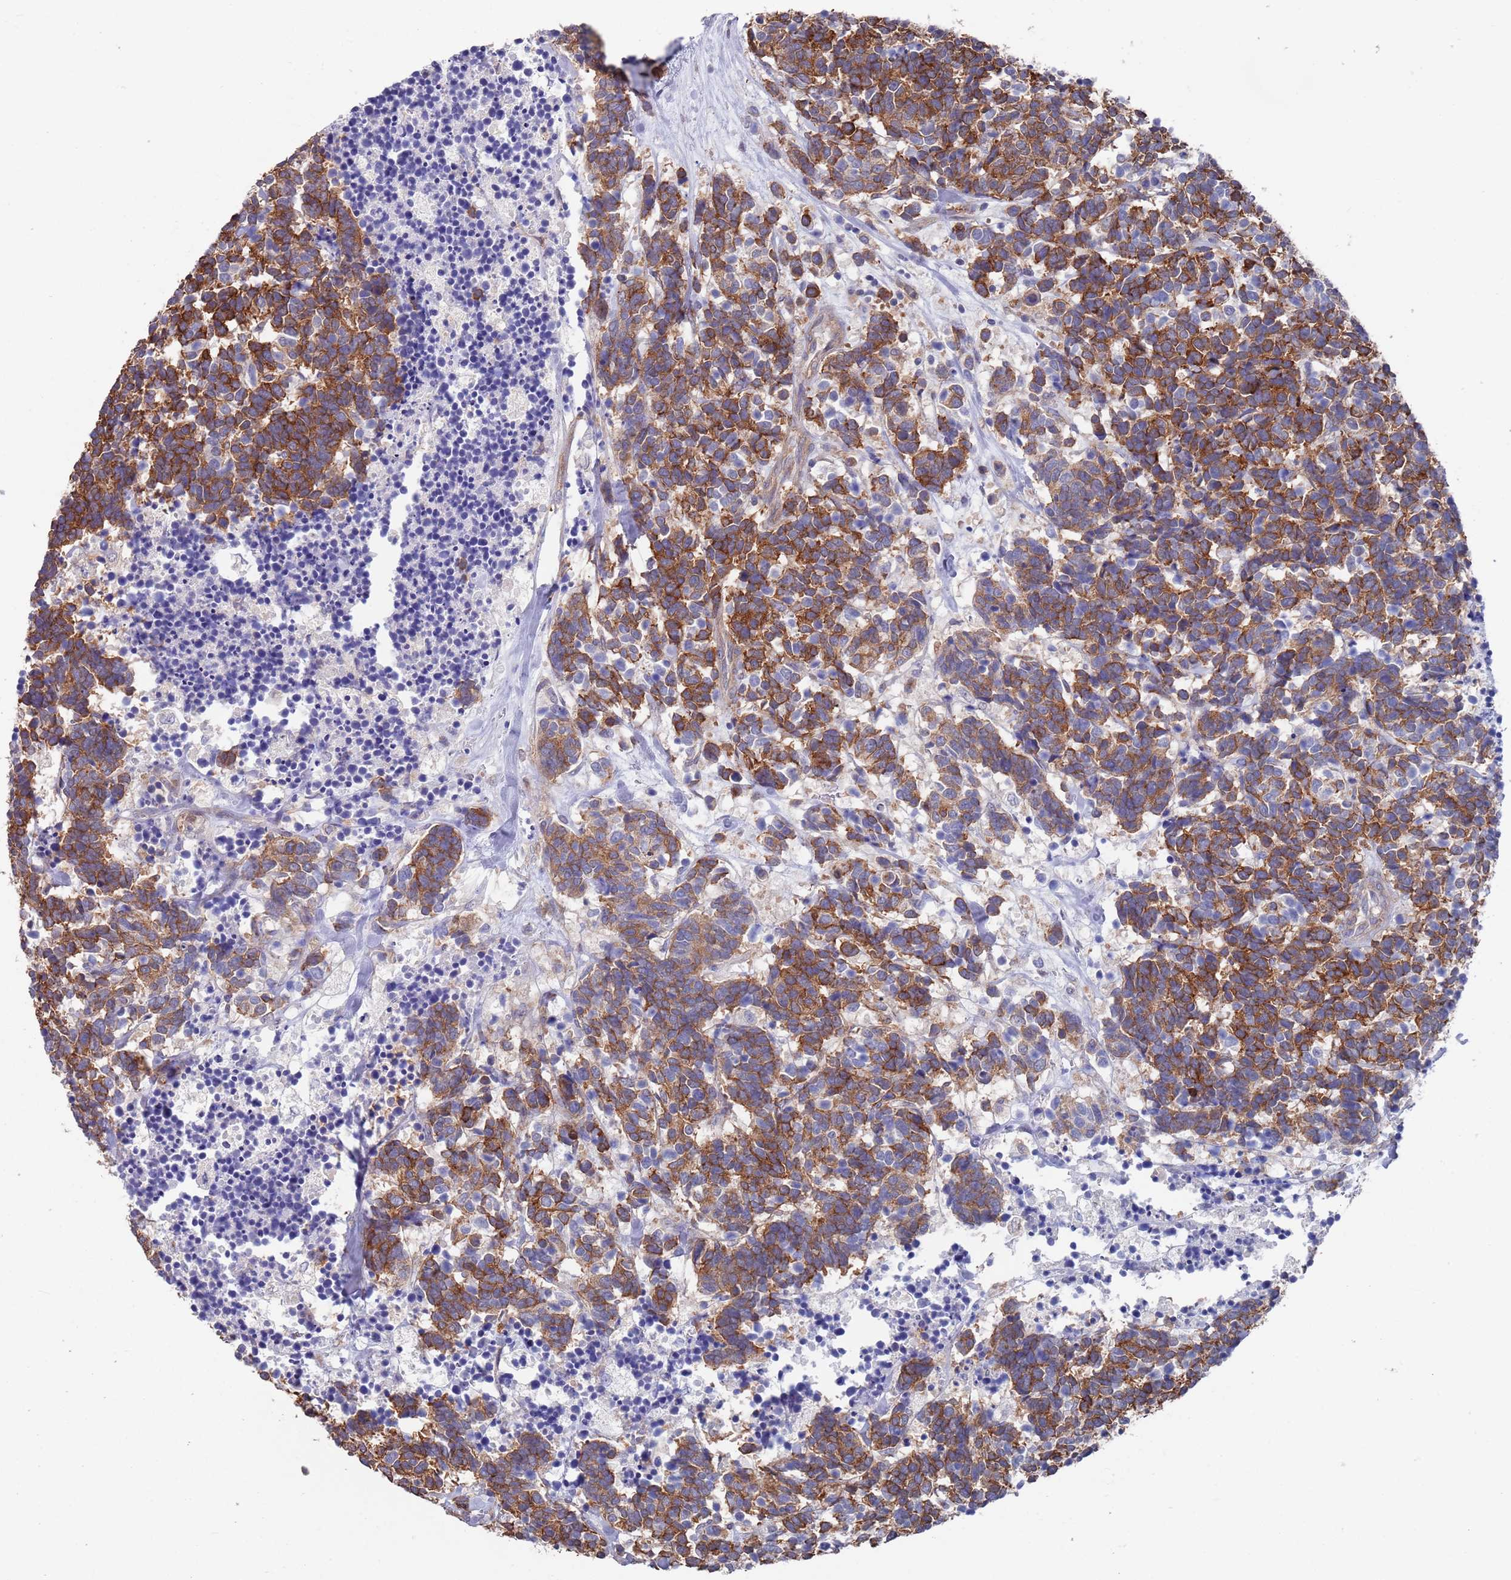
{"staining": {"intensity": "moderate", "quantity": ">75%", "location": "cytoplasmic/membranous"}, "tissue": "carcinoid", "cell_type": "Tumor cells", "image_type": "cancer", "snomed": [{"axis": "morphology", "description": "Carcinoma, NOS"}, {"axis": "morphology", "description": "Carcinoid, malignant, NOS"}, {"axis": "topography", "description": "Urinary bladder"}], "caption": "Human carcinoid stained with a brown dye shows moderate cytoplasmic/membranous positive staining in approximately >75% of tumor cells.", "gene": "ANK2", "patient": {"sex": "male", "age": 57}}